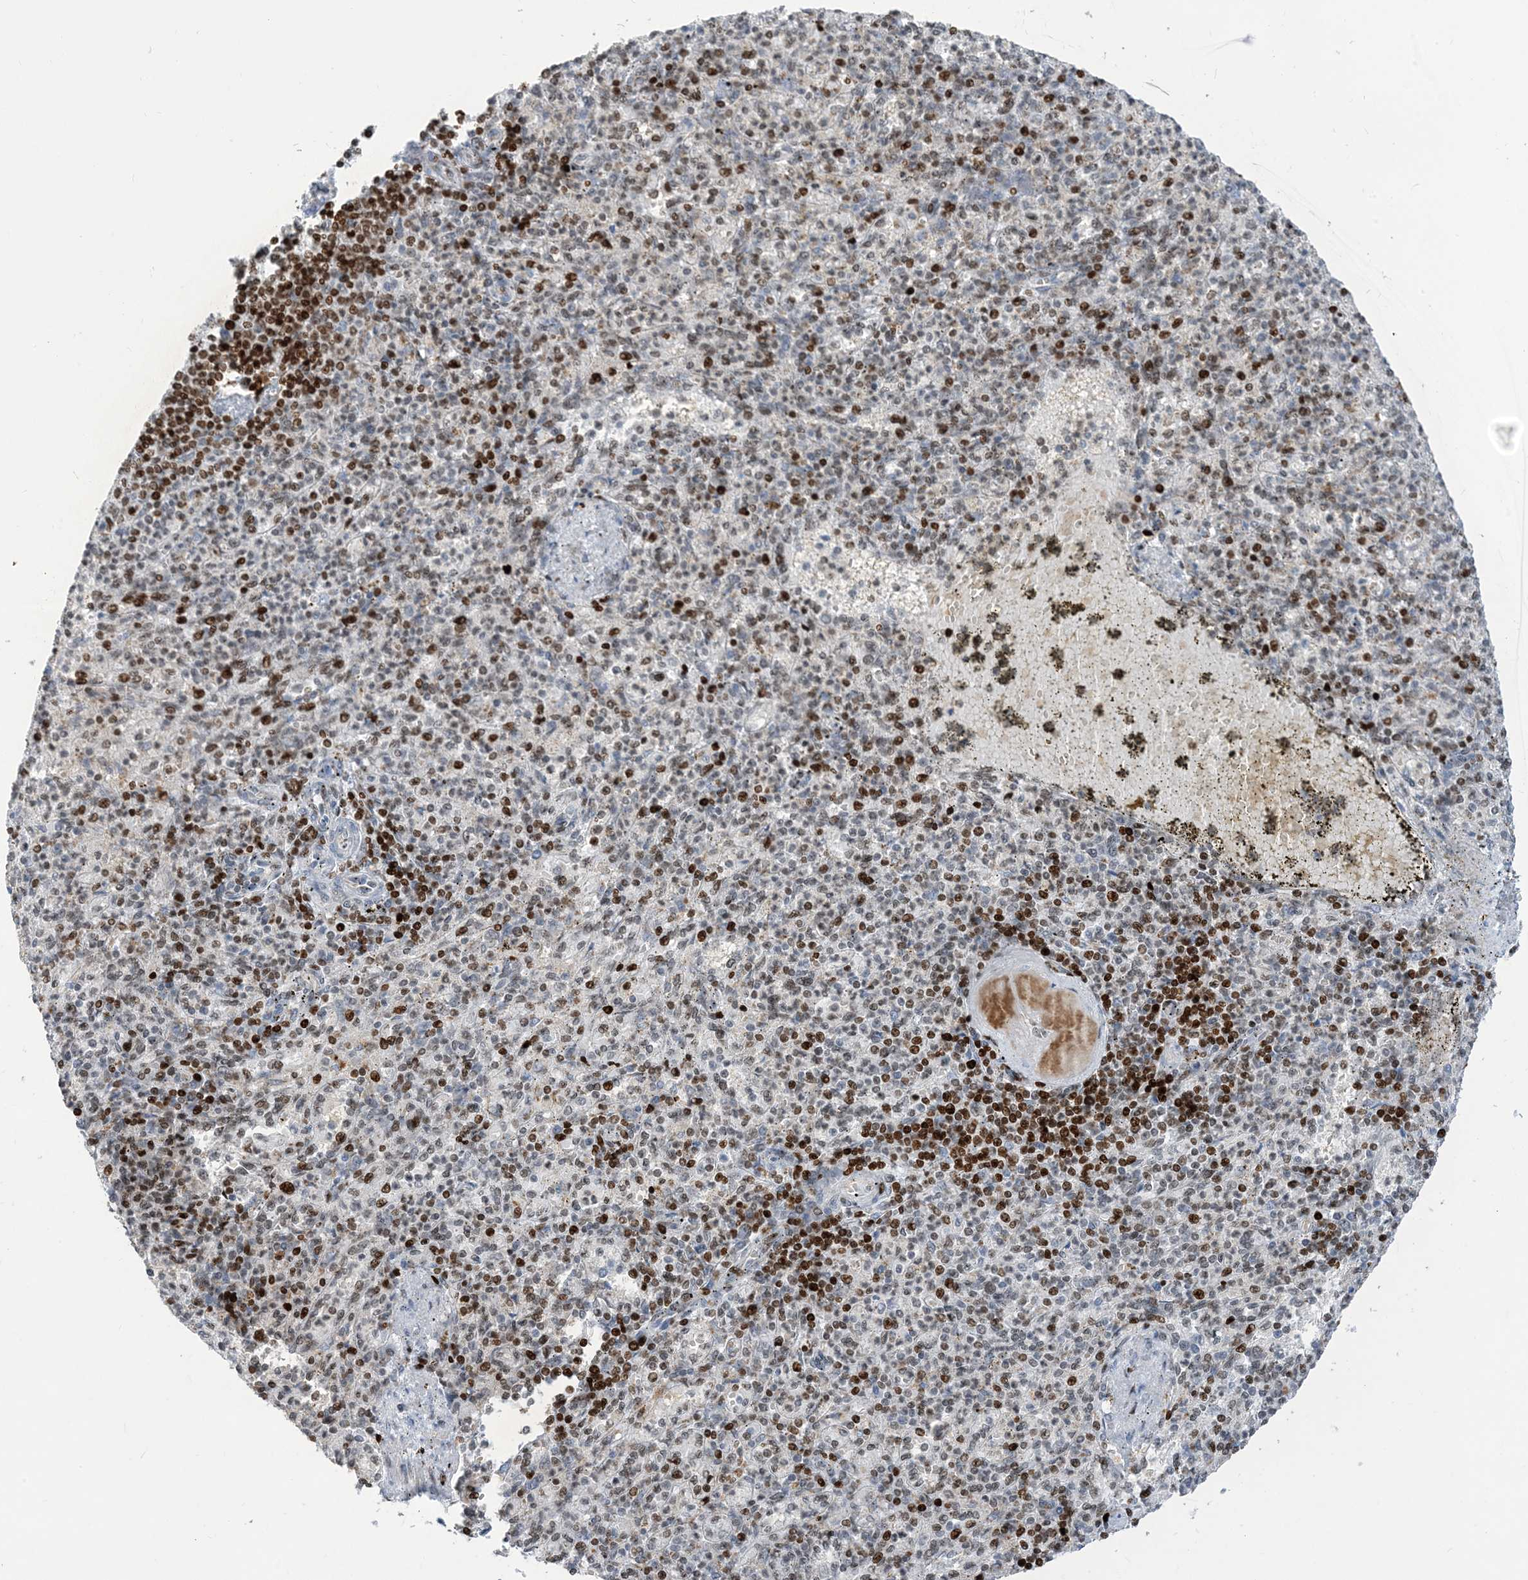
{"staining": {"intensity": "strong", "quantity": "25%-75%", "location": "nuclear"}, "tissue": "spleen", "cell_type": "Cells in red pulp", "image_type": "normal", "snomed": [{"axis": "morphology", "description": "Normal tissue, NOS"}, {"axis": "topography", "description": "Spleen"}], "caption": "Brown immunohistochemical staining in benign human spleen reveals strong nuclear staining in approximately 25%-75% of cells in red pulp.", "gene": "SLC25A53", "patient": {"sex": "female", "age": 74}}